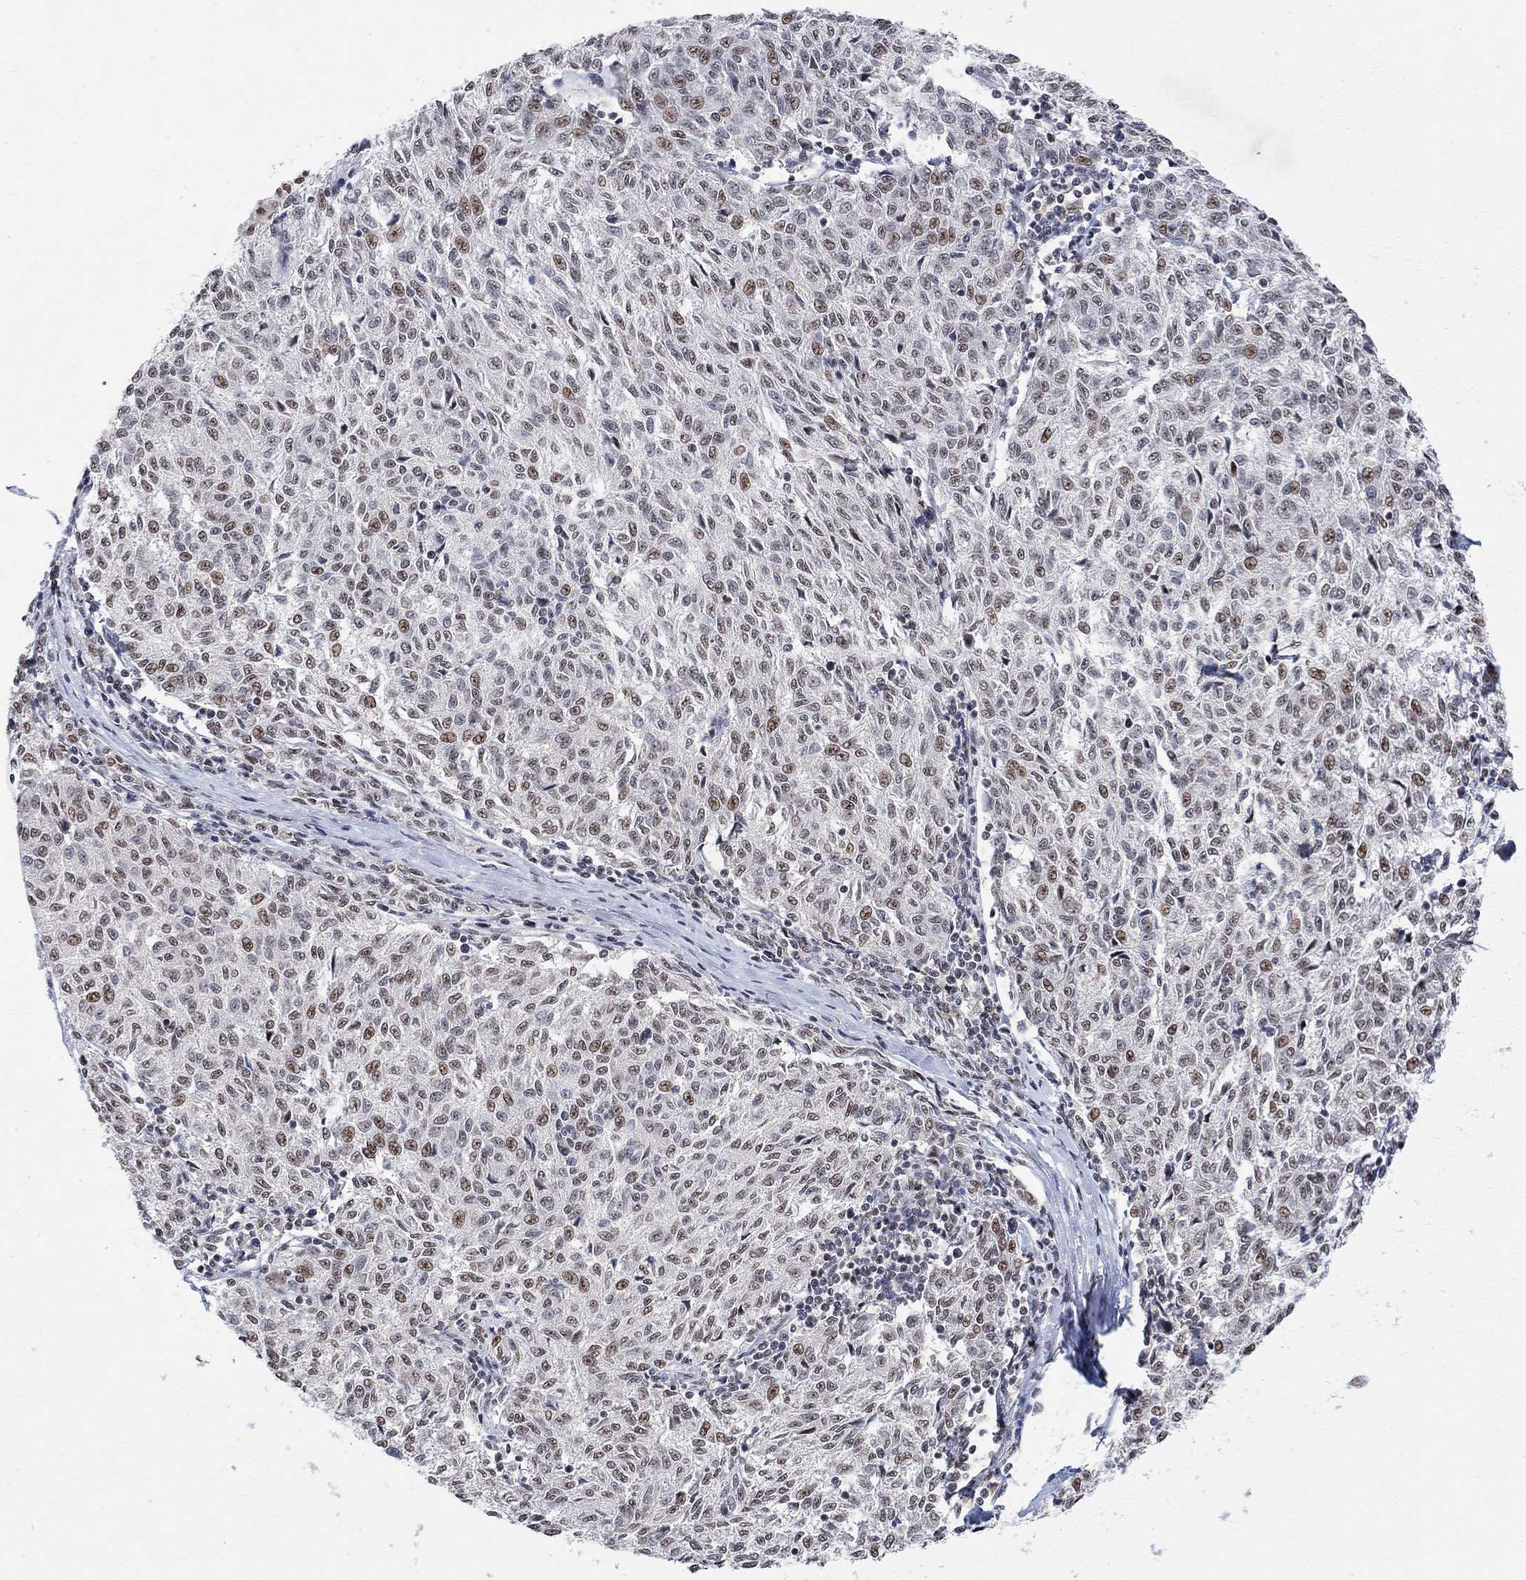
{"staining": {"intensity": "moderate", "quantity": "<25%", "location": "nuclear"}, "tissue": "melanoma", "cell_type": "Tumor cells", "image_type": "cancer", "snomed": [{"axis": "morphology", "description": "Malignant melanoma, NOS"}, {"axis": "topography", "description": "Skin"}], "caption": "Tumor cells display moderate nuclear staining in approximately <25% of cells in melanoma. (brown staining indicates protein expression, while blue staining denotes nuclei).", "gene": "E4F1", "patient": {"sex": "female", "age": 72}}